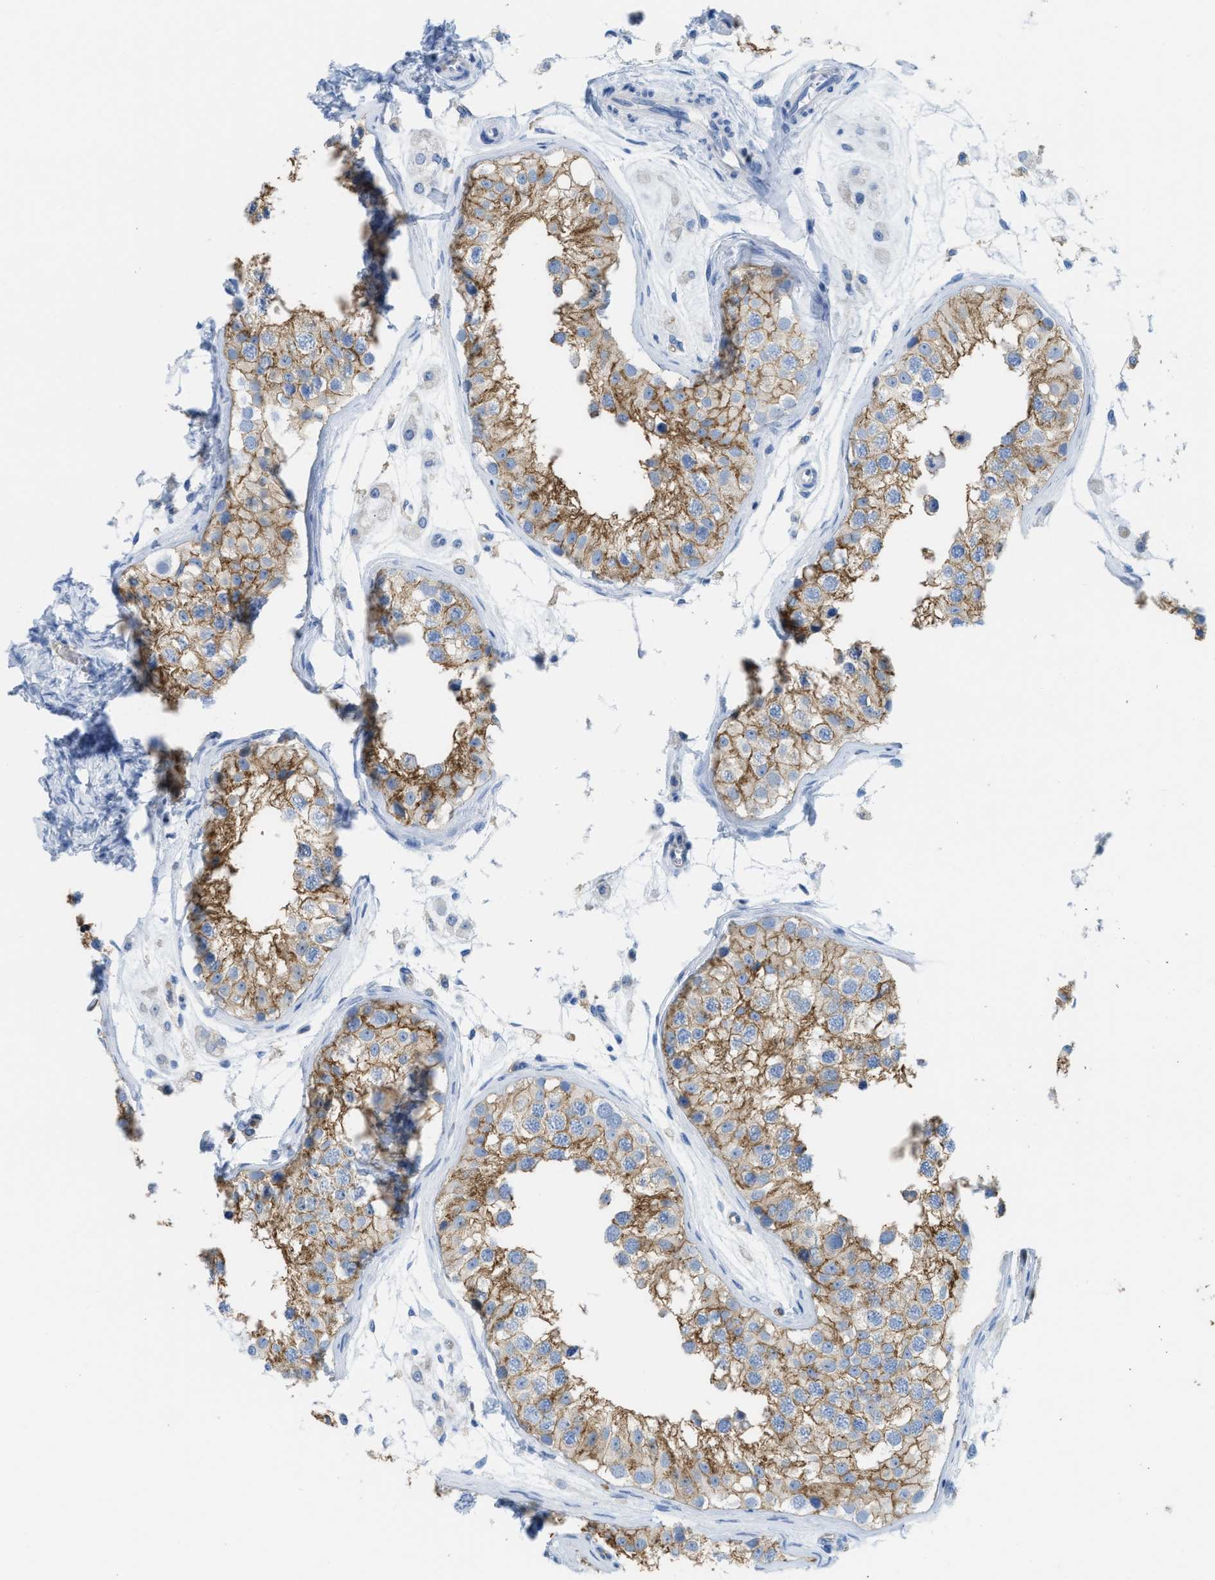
{"staining": {"intensity": "moderate", "quantity": ">75%", "location": "cytoplasmic/membranous"}, "tissue": "testis", "cell_type": "Cells in seminiferous ducts", "image_type": "normal", "snomed": [{"axis": "morphology", "description": "Normal tissue, NOS"}, {"axis": "morphology", "description": "Adenocarcinoma, metastatic, NOS"}, {"axis": "topography", "description": "Testis"}], "caption": "High-magnification brightfield microscopy of benign testis stained with DAB (3,3'-diaminobenzidine) (brown) and counterstained with hematoxylin (blue). cells in seminiferous ducts exhibit moderate cytoplasmic/membranous staining is seen in about>75% of cells. (DAB = brown stain, brightfield microscopy at high magnification).", "gene": "SLC3A2", "patient": {"sex": "male", "age": 26}}